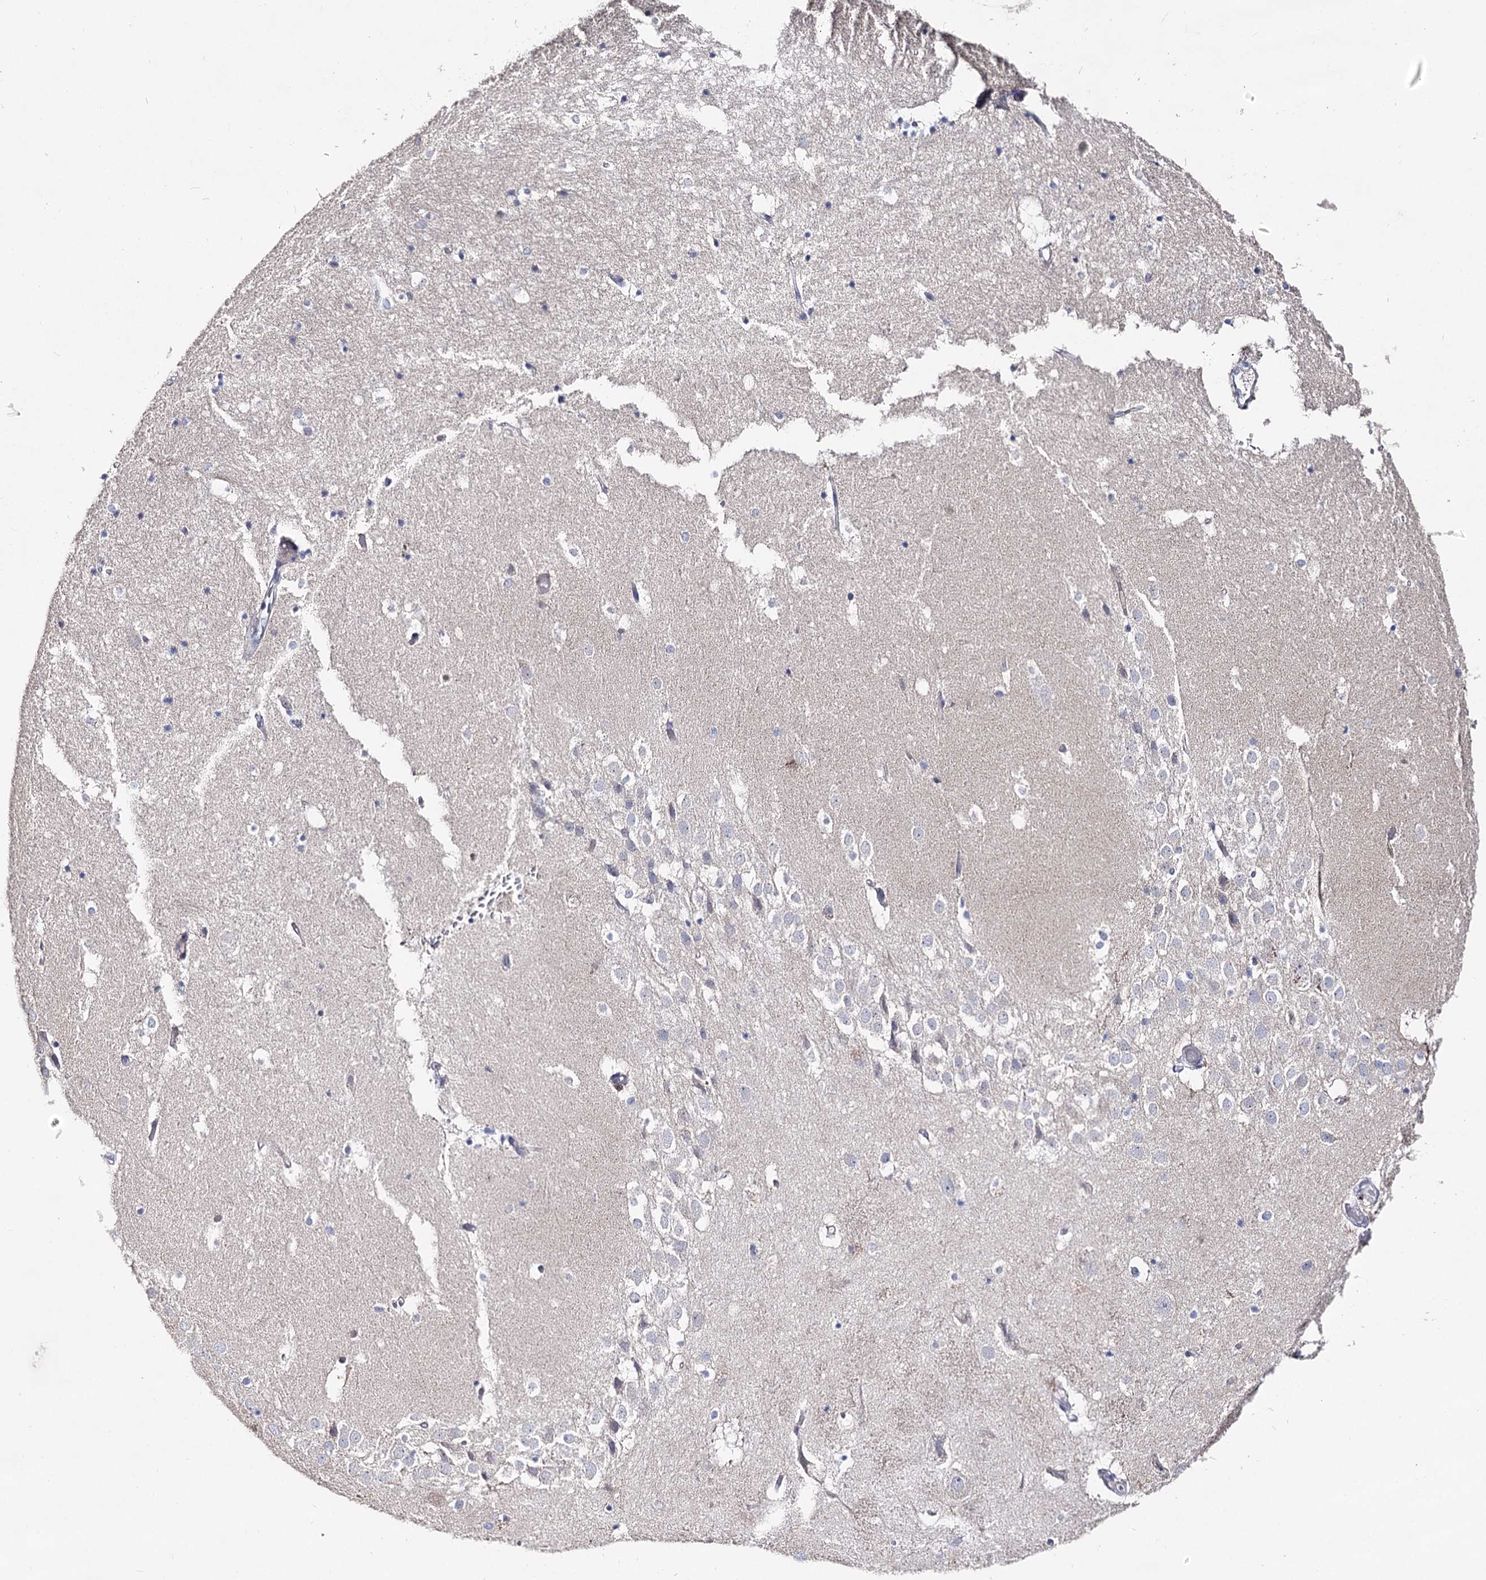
{"staining": {"intensity": "negative", "quantity": "none", "location": "none"}, "tissue": "hippocampus", "cell_type": "Glial cells", "image_type": "normal", "snomed": [{"axis": "morphology", "description": "Normal tissue, NOS"}, {"axis": "topography", "description": "Hippocampus"}], "caption": "Glial cells are negative for brown protein staining in benign hippocampus. Brightfield microscopy of immunohistochemistry (IHC) stained with DAB (brown) and hematoxylin (blue), captured at high magnification.", "gene": "NRAP", "patient": {"sex": "female", "age": 52}}